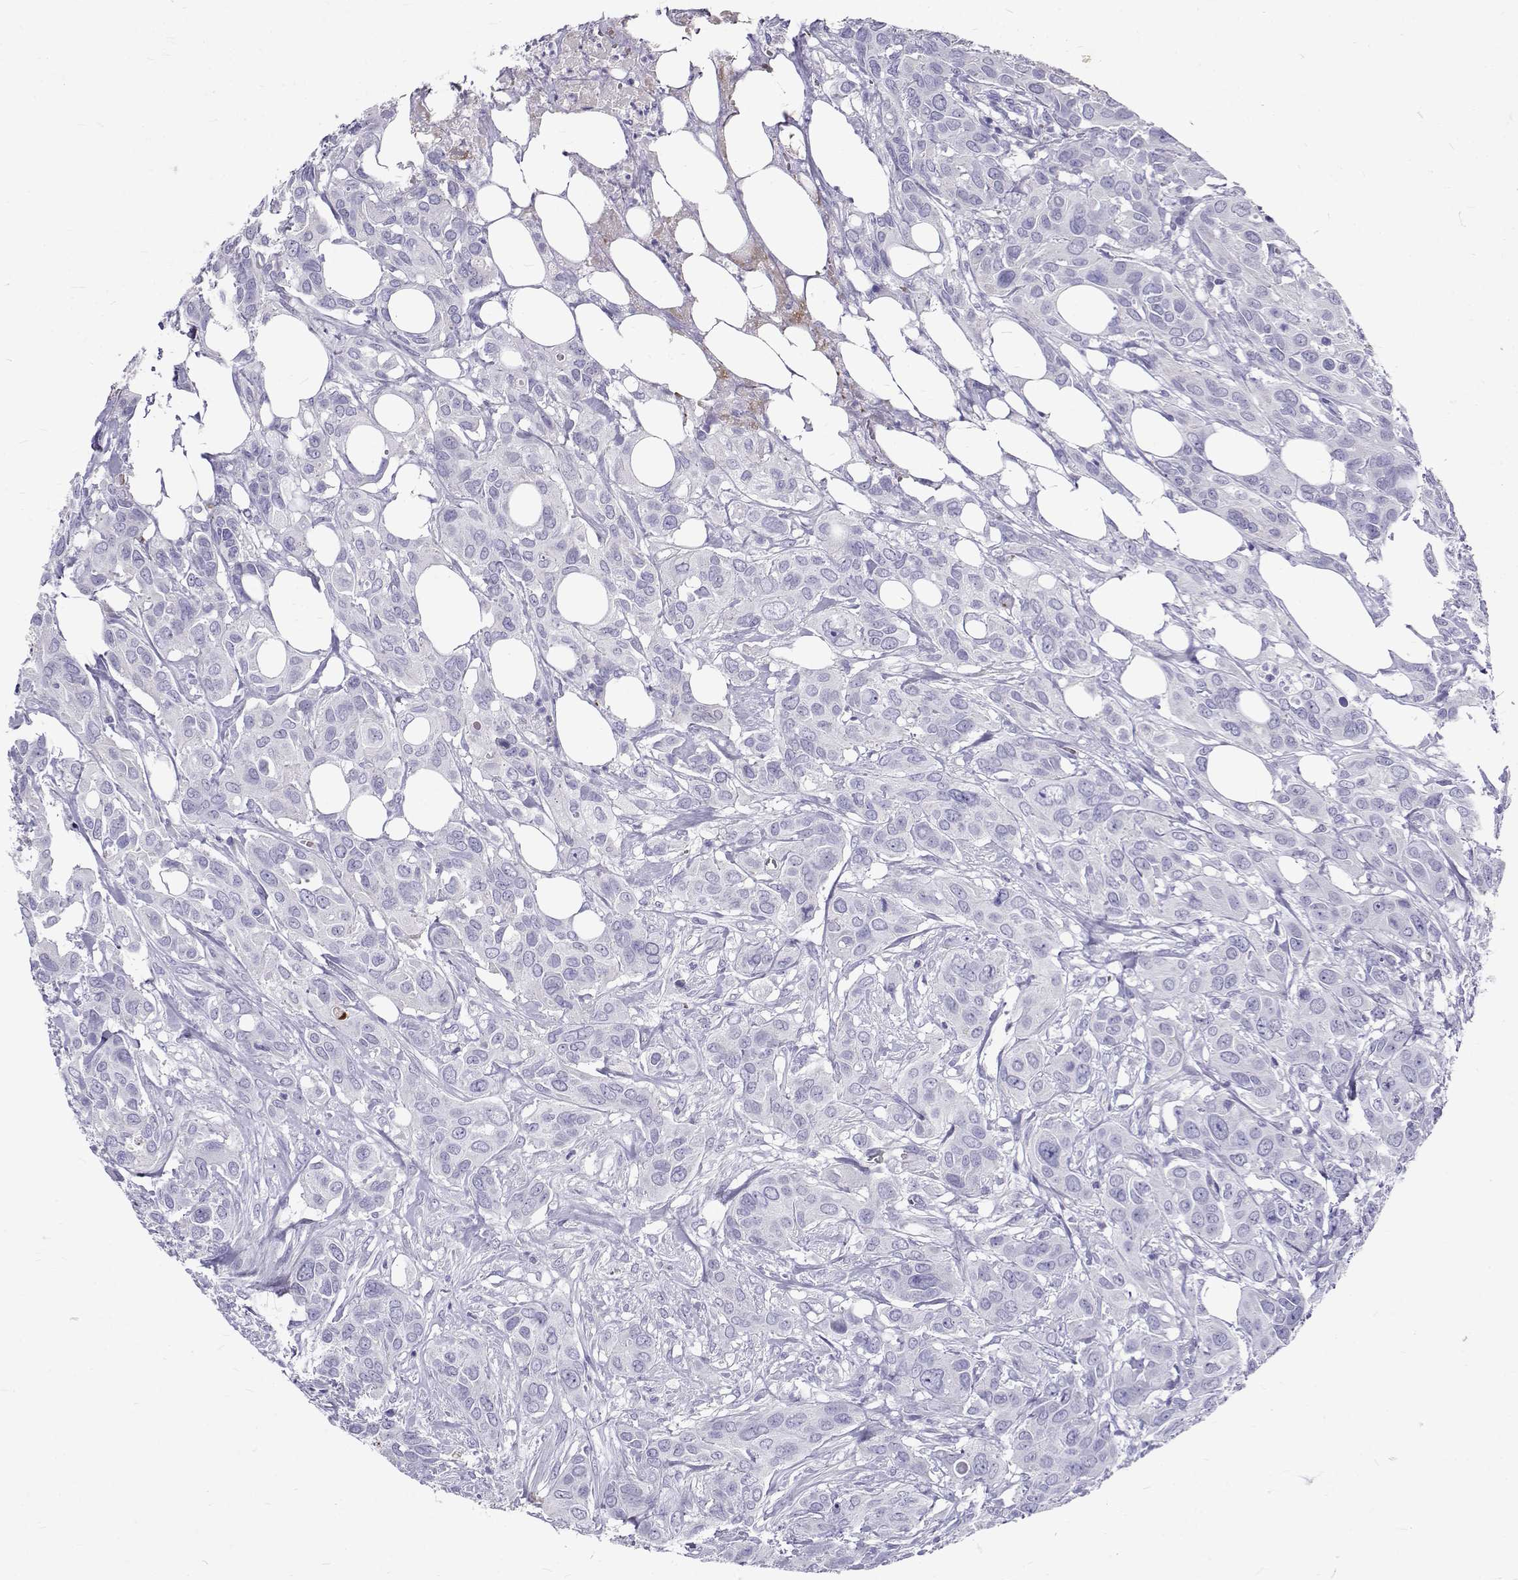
{"staining": {"intensity": "negative", "quantity": "none", "location": "none"}, "tissue": "urothelial cancer", "cell_type": "Tumor cells", "image_type": "cancer", "snomed": [{"axis": "morphology", "description": "Urothelial carcinoma, NOS"}, {"axis": "morphology", "description": "Urothelial carcinoma, High grade"}, {"axis": "topography", "description": "Urinary bladder"}], "caption": "Immunohistochemistry (IHC) image of neoplastic tissue: high-grade urothelial carcinoma stained with DAB exhibits no significant protein expression in tumor cells.", "gene": "IGSF1", "patient": {"sex": "male", "age": 63}}